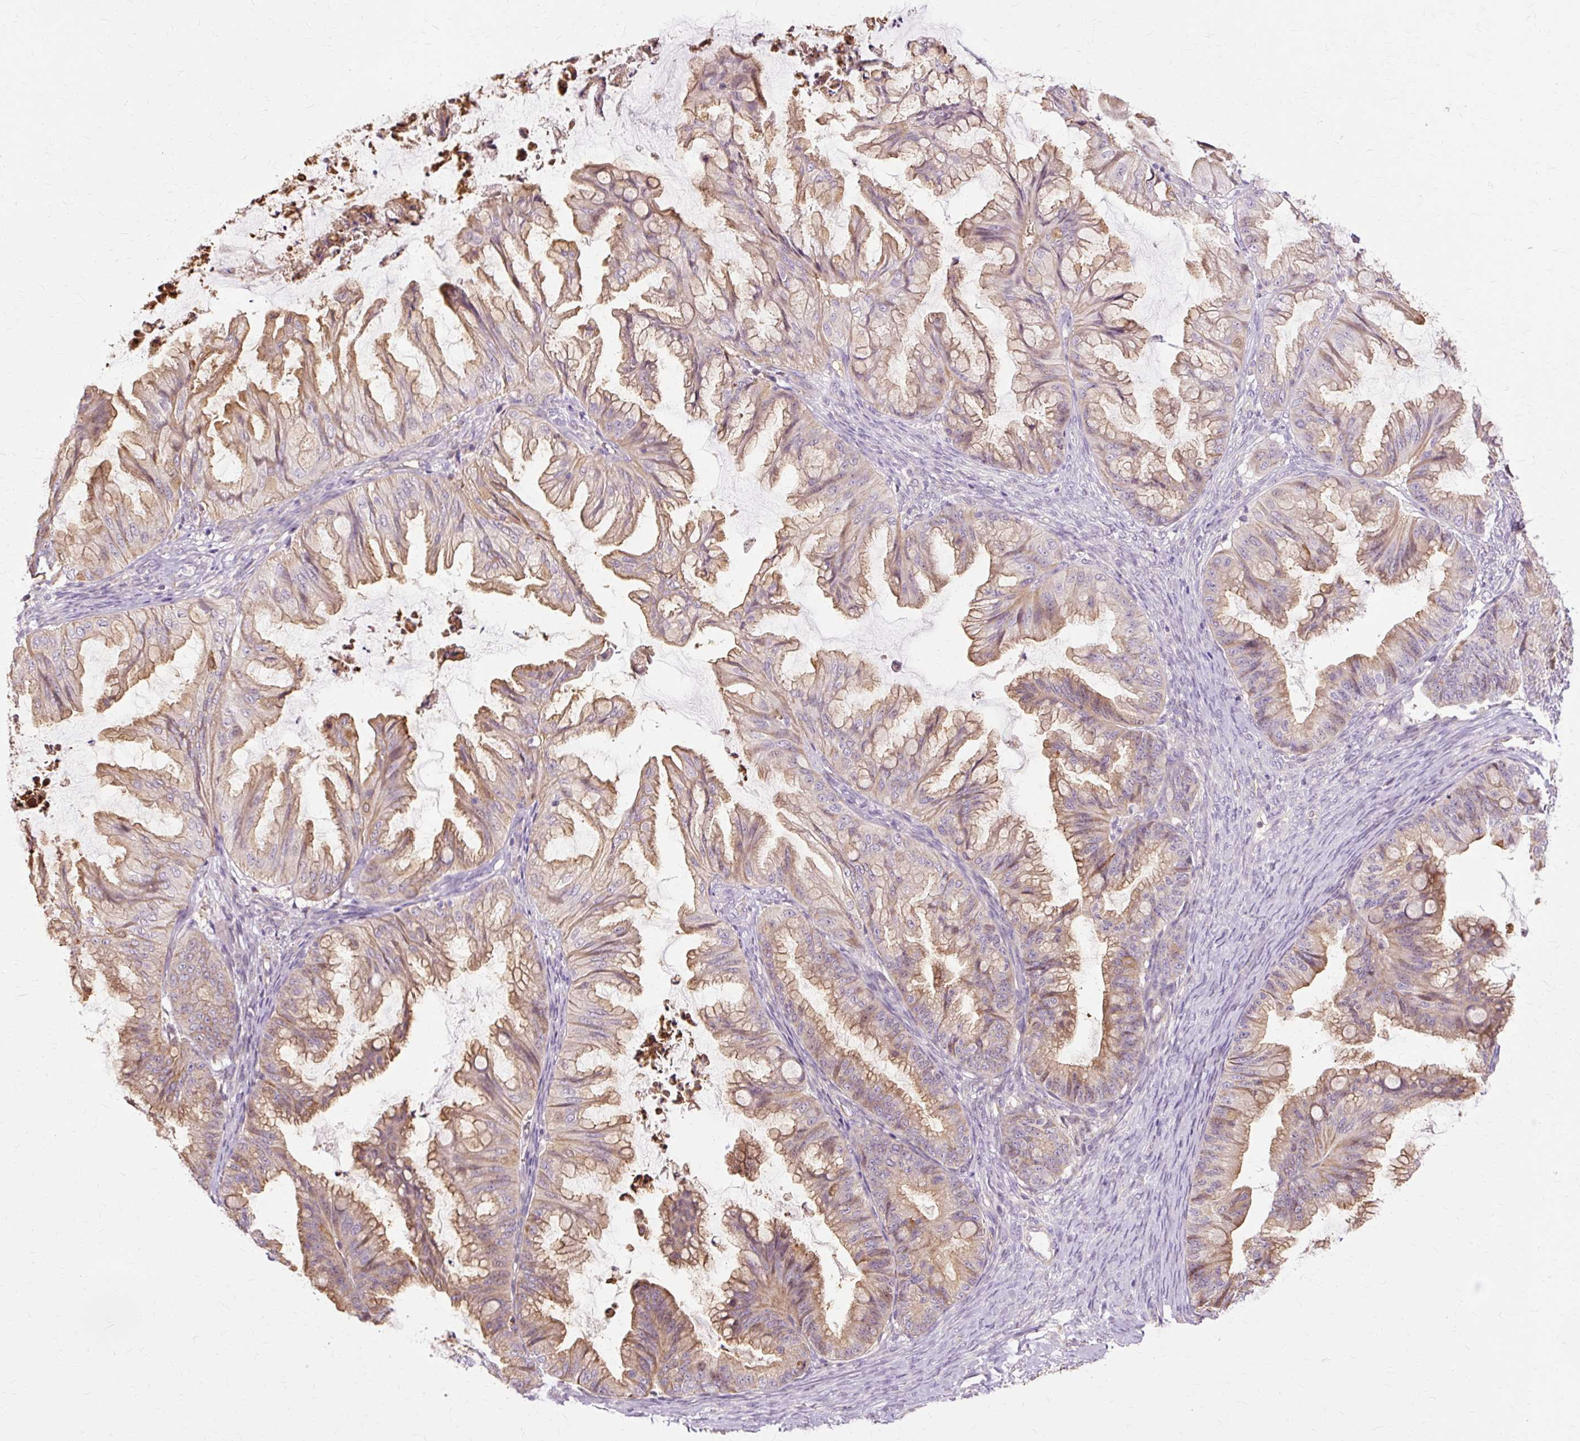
{"staining": {"intensity": "weak", "quantity": ">75%", "location": "cytoplasmic/membranous"}, "tissue": "ovarian cancer", "cell_type": "Tumor cells", "image_type": "cancer", "snomed": [{"axis": "morphology", "description": "Cystadenocarcinoma, mucinous, NOS"}, {"axis": "topography", "description": "Ovary"}], "caption": "DAB (3,3'-diaminobenzidine) immunohistochemical staining of mucinous cystadenocarcinoma (ovarian) demonstrates weak cytoplasmic/membranous protein positivity in approximately >75% of tumor cells. (DAB = brown stain, brightfield microscopy at high magnification).", "gene": "PDZD2", "patient": {"sex": "female", "age": 35}}